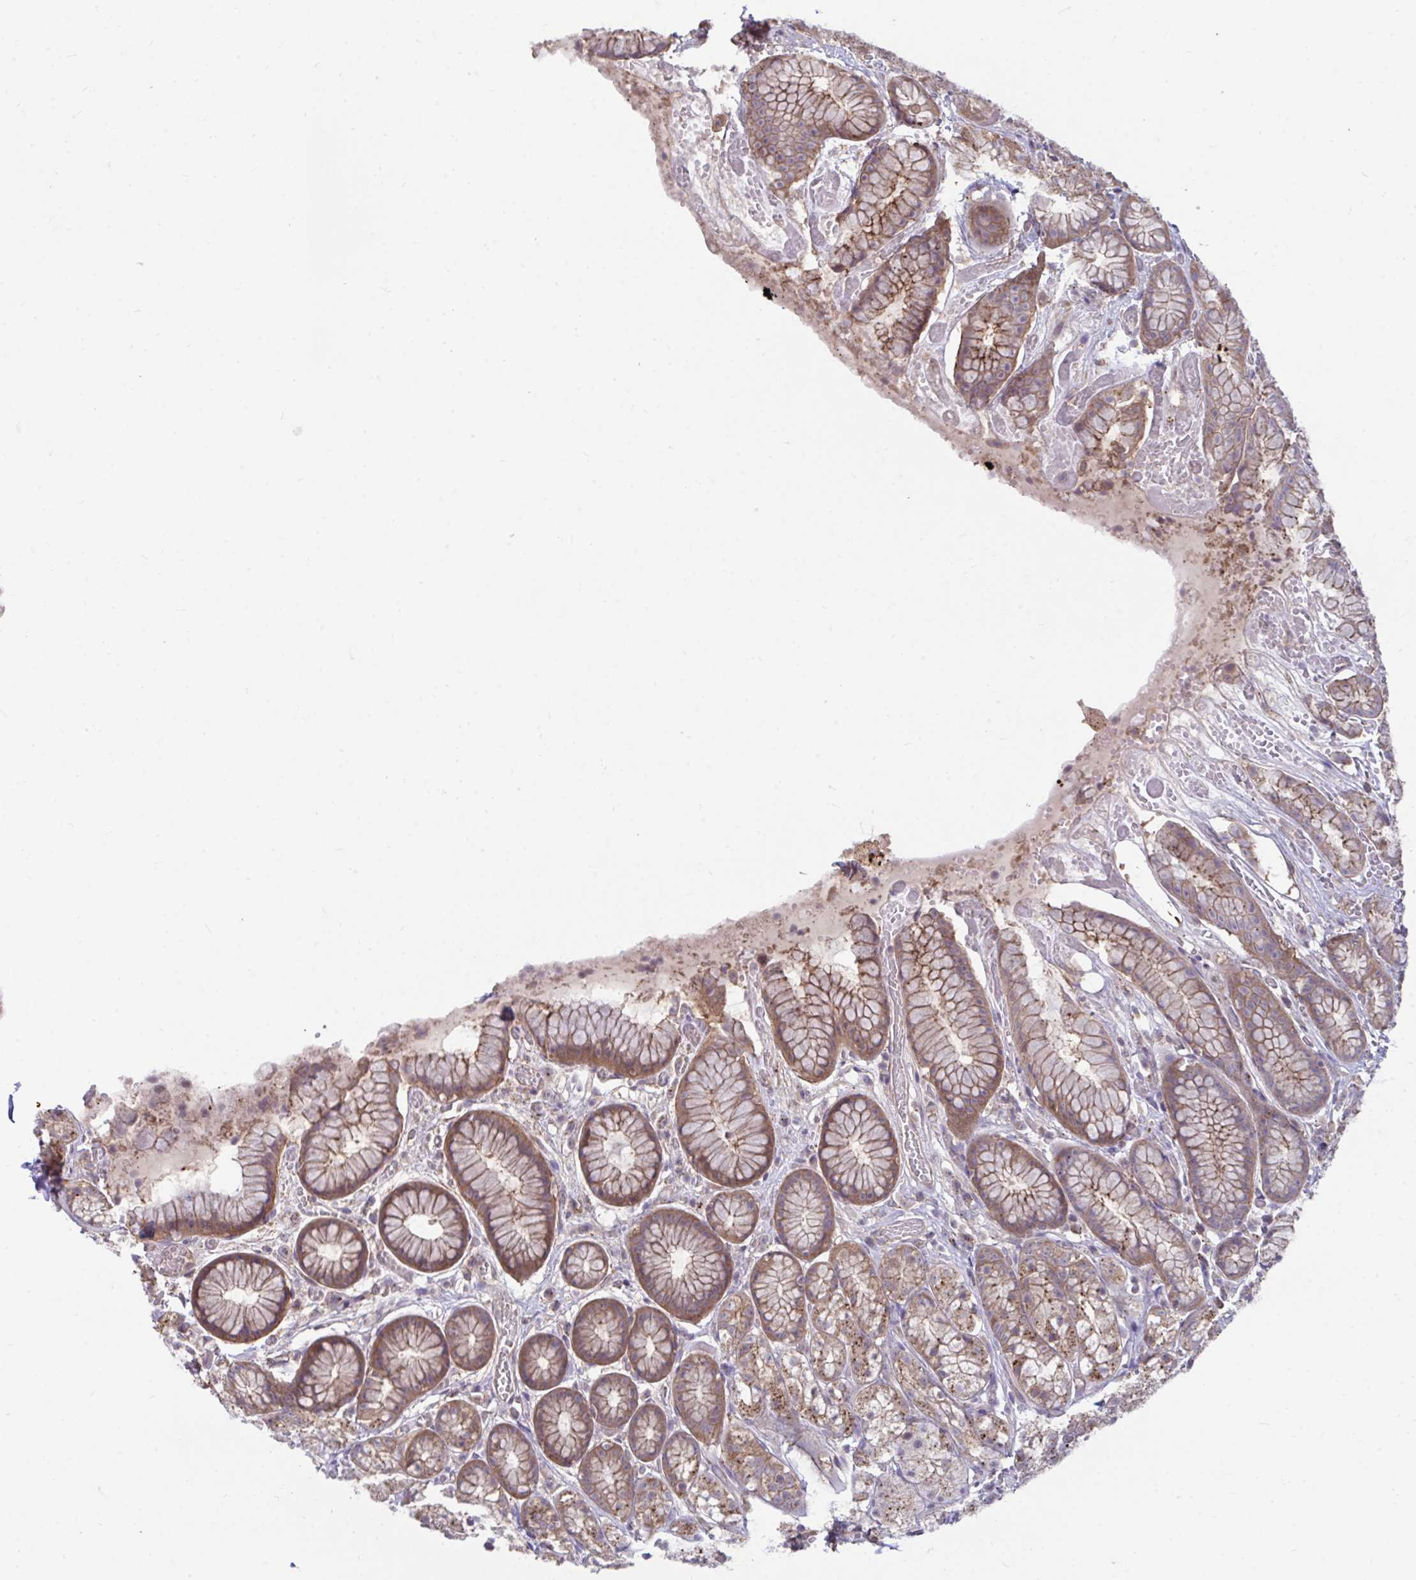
{"staining": {"intensity": "moderate", "quantity": ">75%", "location": "cytoplasmic/membranous"}, "tissue": "stomach", "cell_type": "Glandular cells", "image_type": "normal", "snomed": [{"axis": "morphology", "description": "Normal tissue, NOS"}, {"axis": "topography", "description": "Smooth muscle"}, {"axis": "topography", "description": "Stomach"}], "caption": "Protein expression analysis of unremarkable stomach reveals moderate cytoplasmic/membranous staining in about >75% of glandular cells. (IHC, brightfield microscopy, high magnification).", "gene": "IST1", "patient": {"sex": "male", "age": 70}}